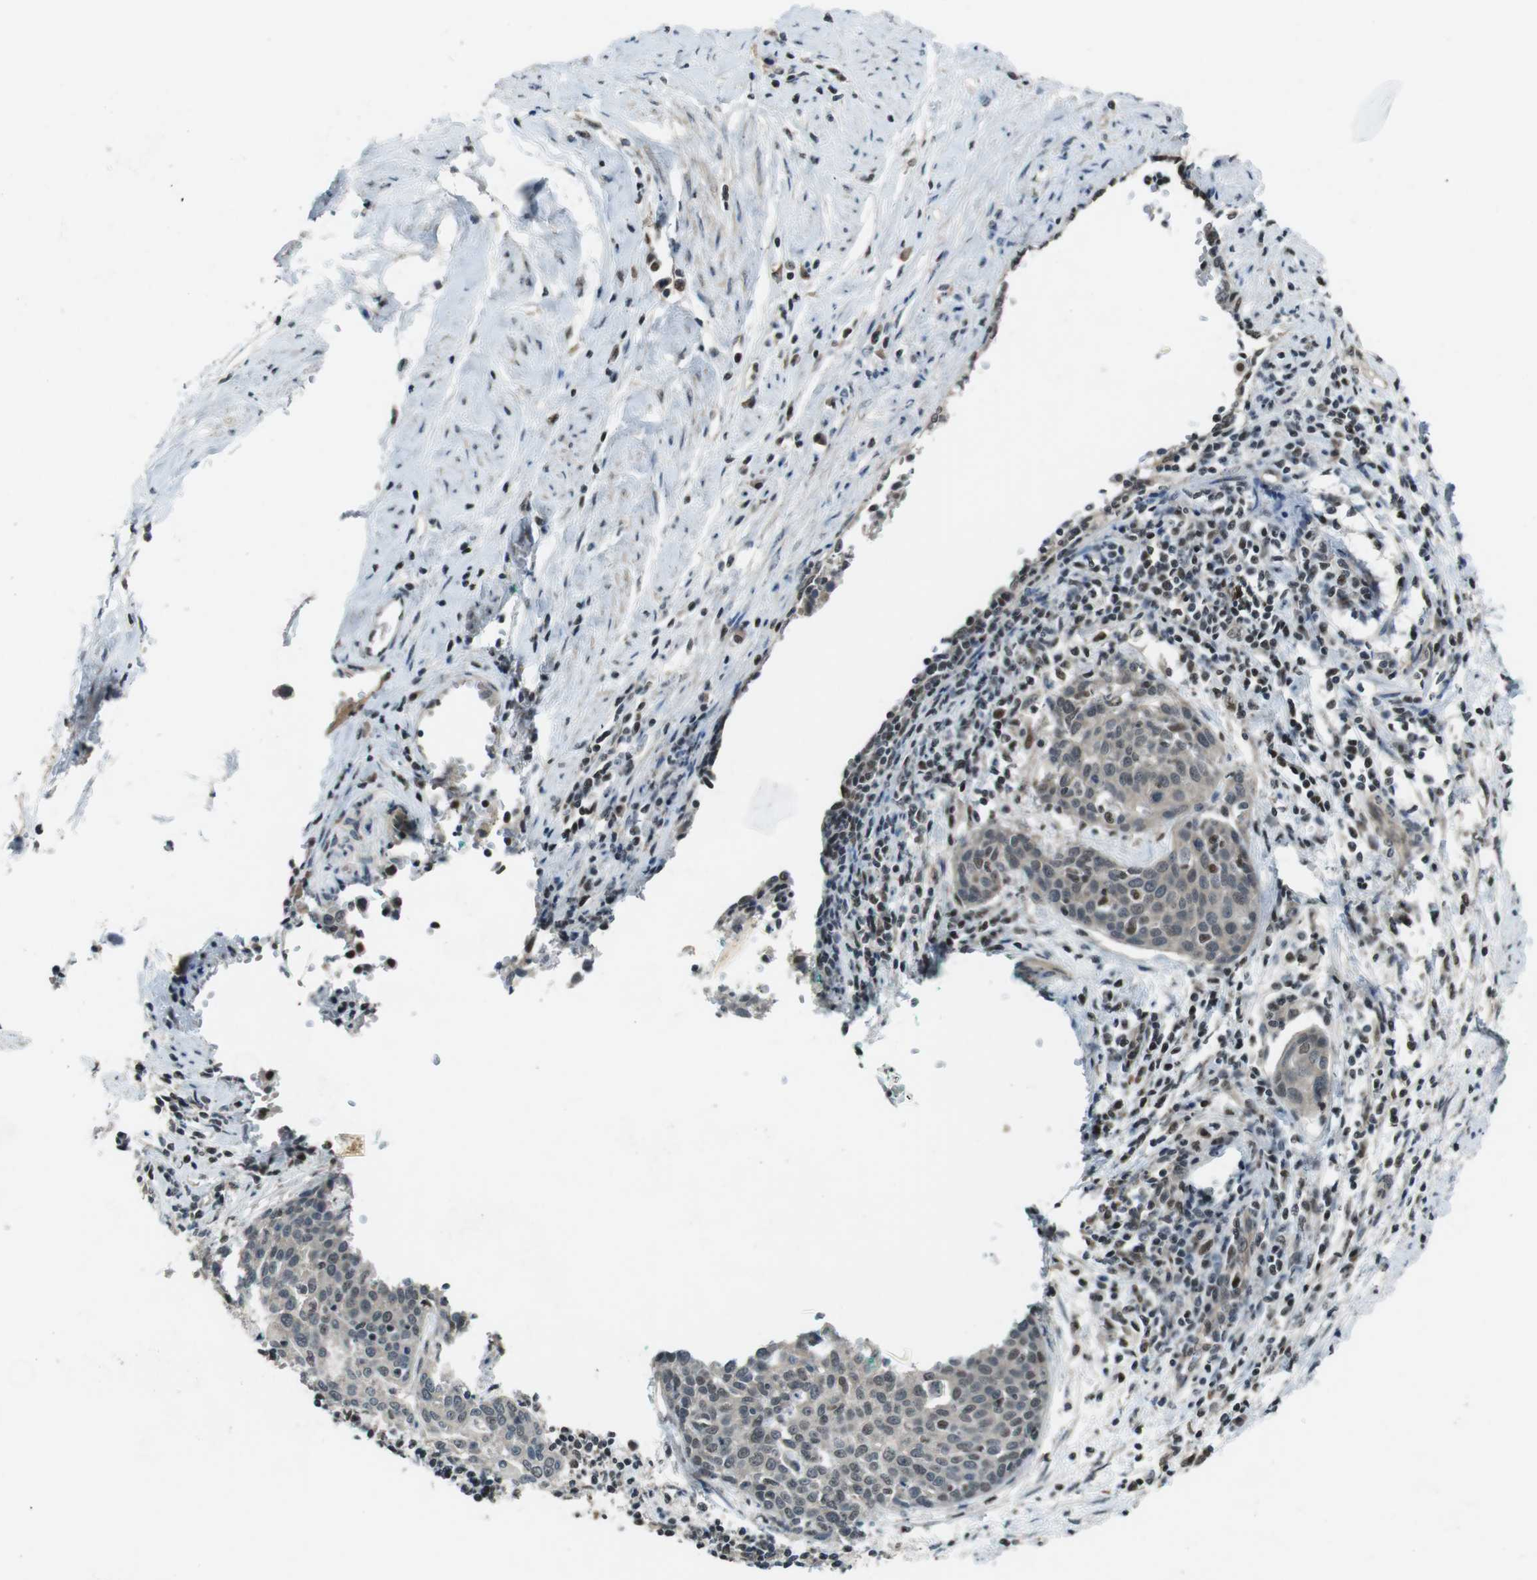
{"staining": {"intensity": "weak", "quantity": "<25%", "location": "nuclear"}, "tissue": "cervical cancer", "cell_type": "Tumor cells", "image_type": "cancer", "snomed": [{"axis": "morphology", "description": "Squamous cell carcinoma, NOS"}, {"axis": "topography", "description": "Cervix"}], "caption": "Immunohistochemistry (IHC) of human cervical squamous cell carcinoma demonstrates no expression in tumor cells.", "gene": "MAPKAPK5", "patient": {"sex": "female", "age": 38}}